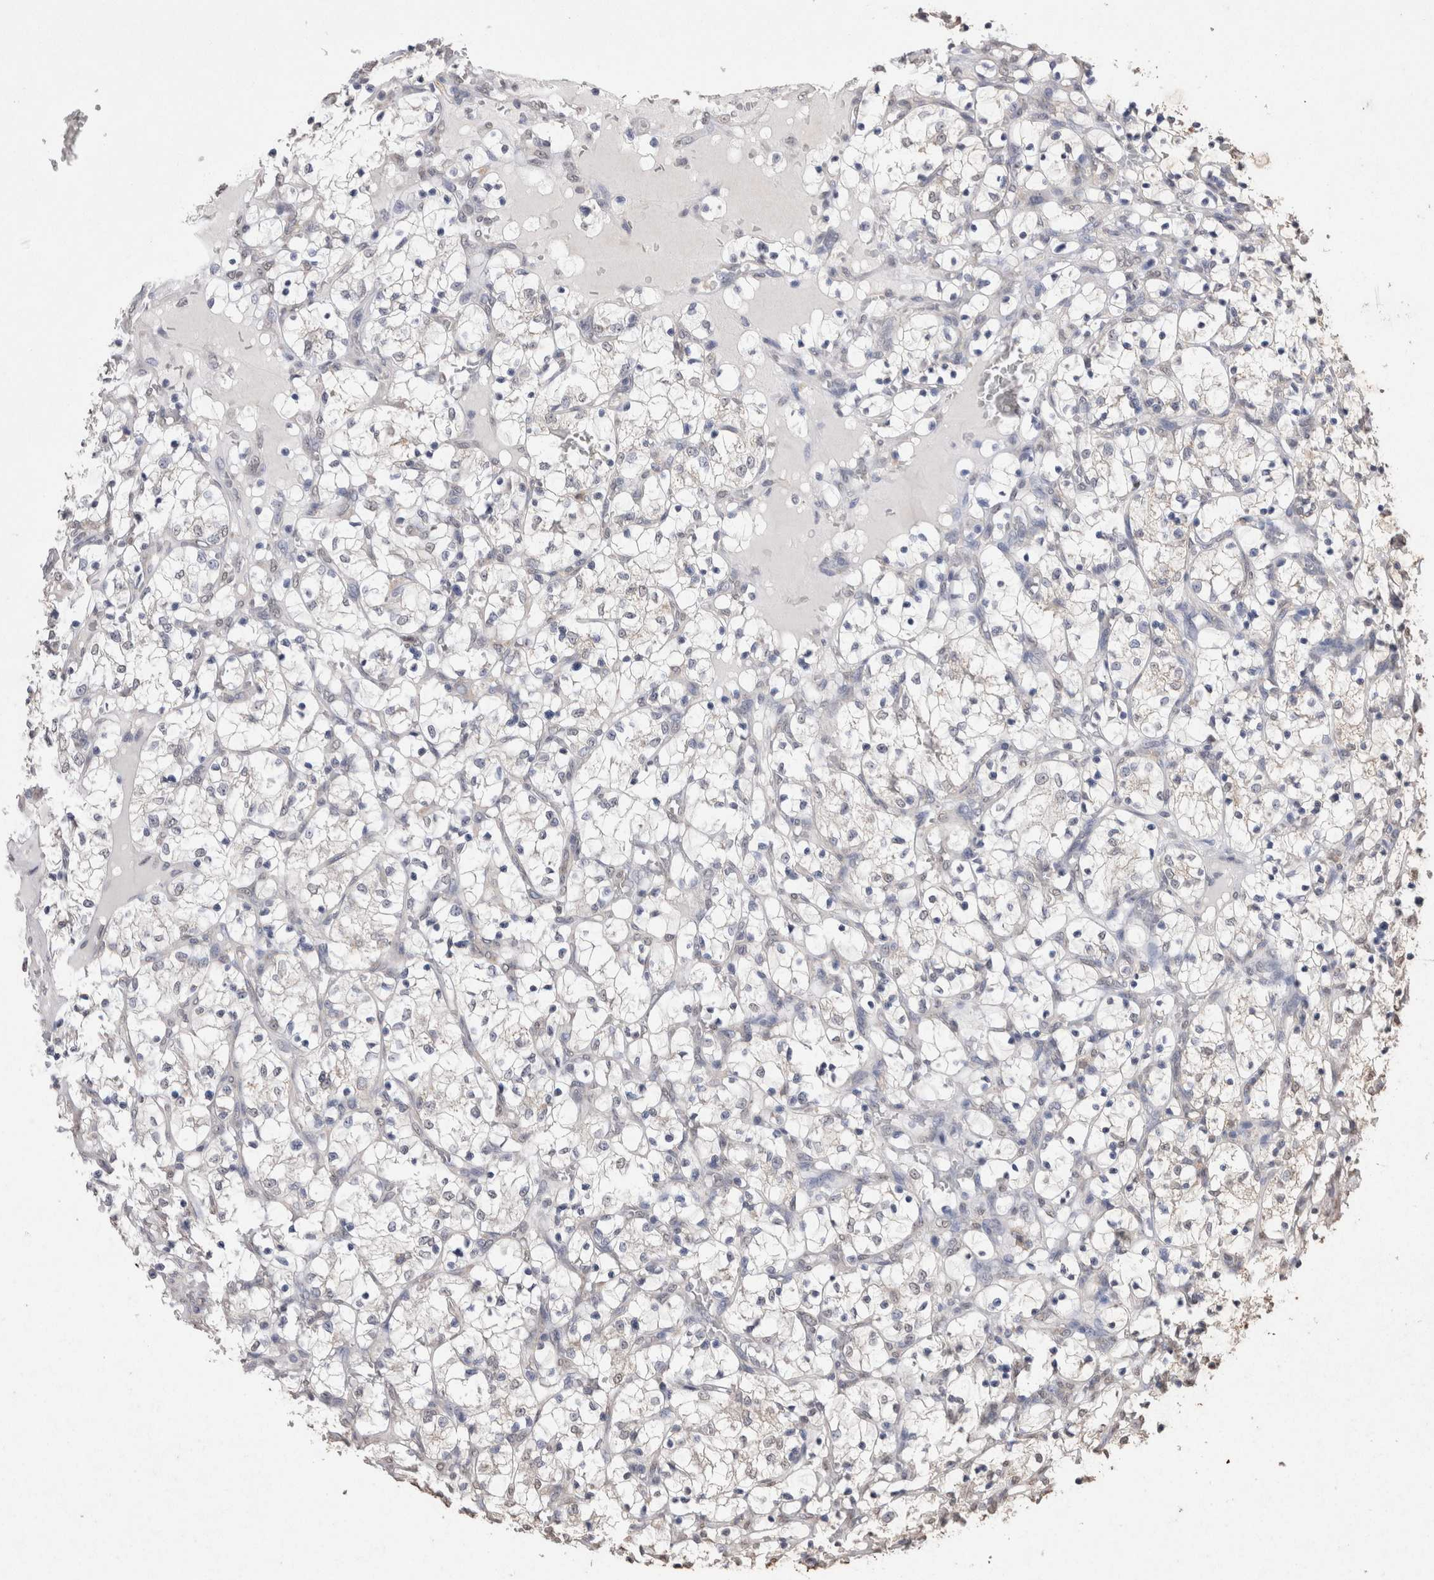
{"staining": {"intensity": "negative", "quantity": "none", "location": "none"}, "tissue": "renal cancer", "cell_type": "Tumor cells", "image_type": "cancer", "snomed": [{"axis": "morphology", "description": "Adenocarcinoma, NOS"}, {"axis": "topography", "description": "Kidney"}], "caption": "High power microscopy histopathology image of an immunohistochemistry (IHC) image of renal cancer, revealing no significant positivity in tumor cells.", "gene": "GRK5", "patient": {"sex": "female", "age": 69}}